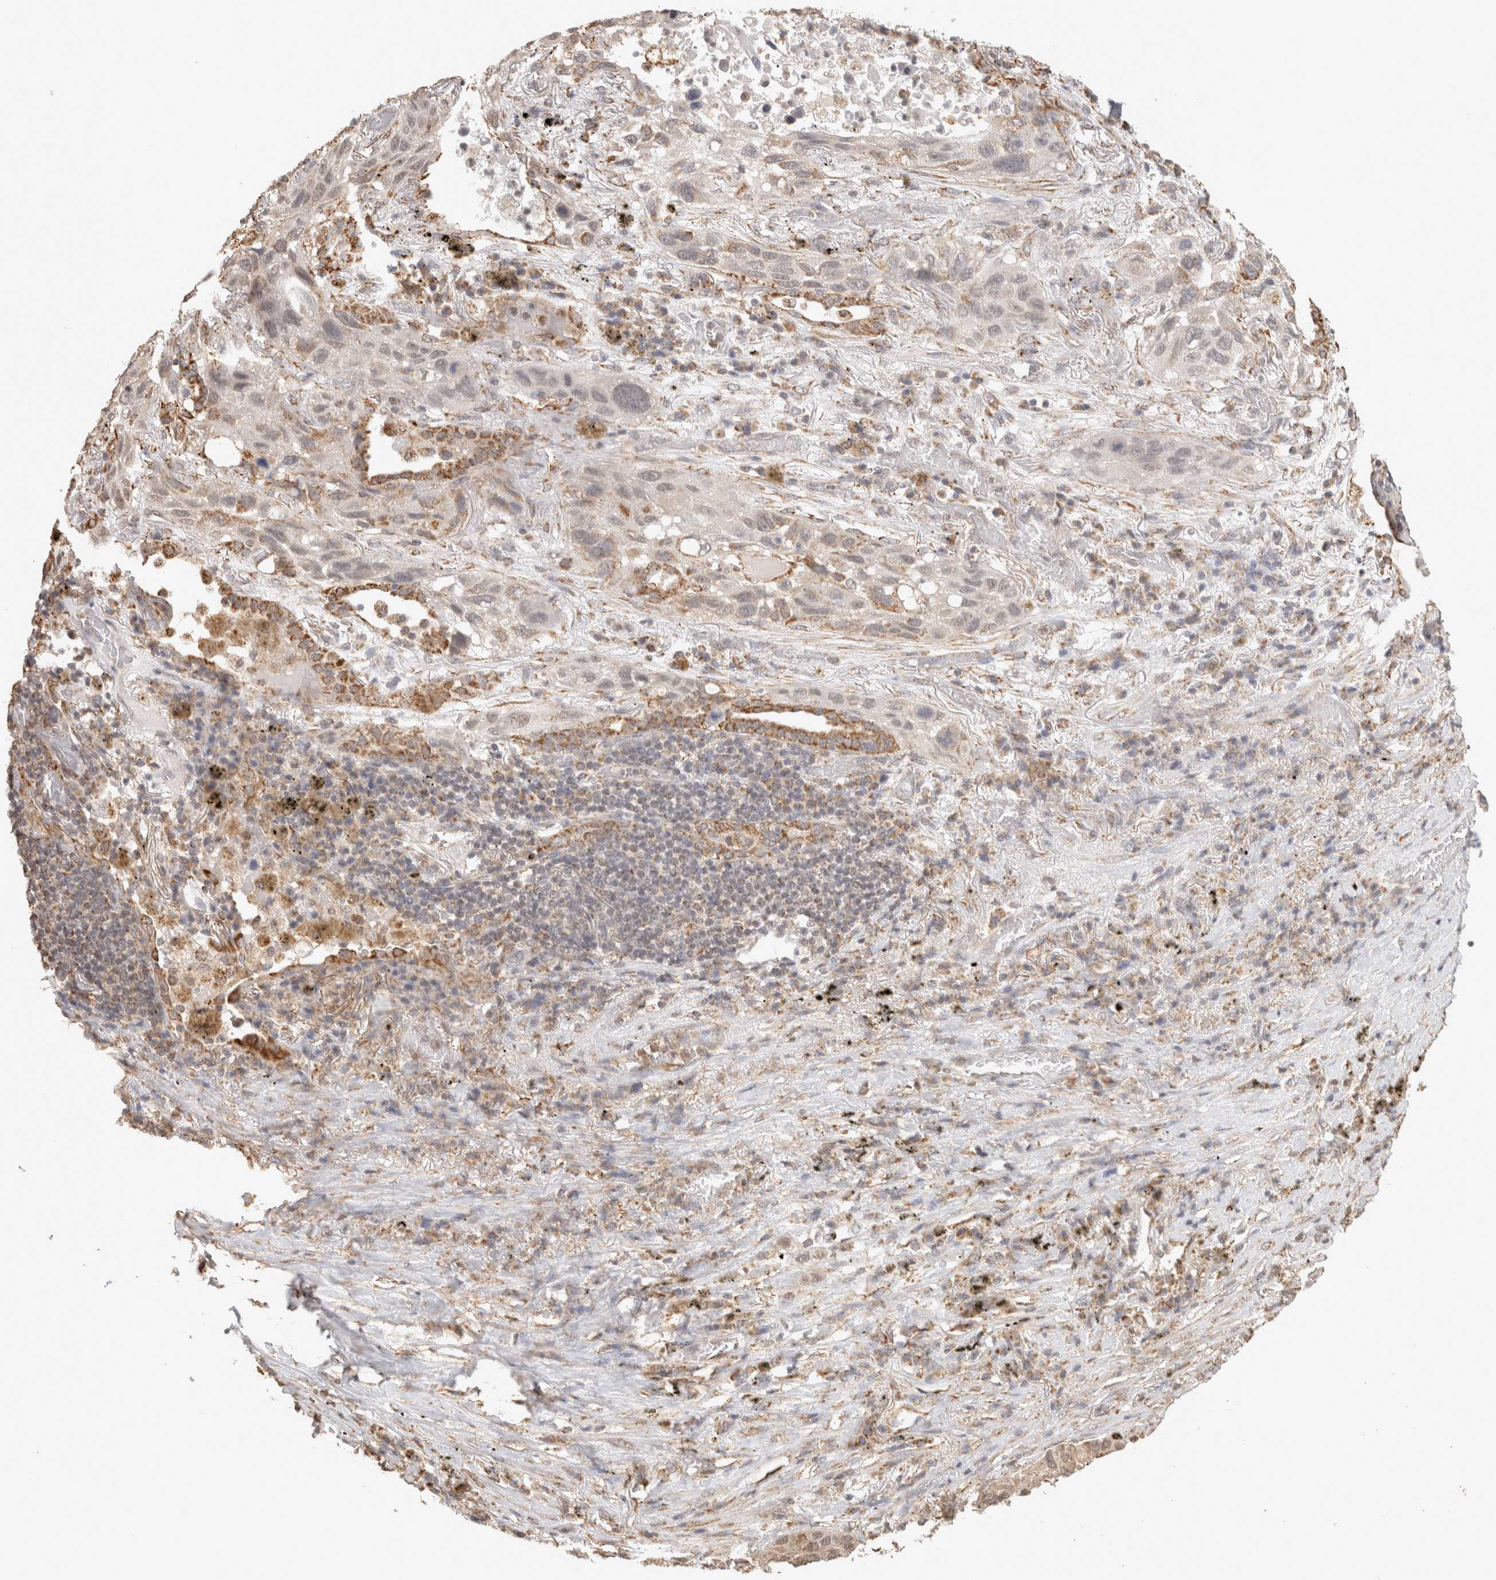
{"staining": {"intensity": "weak", "quantity": ">75%", "location": "cytoplasmic/membranous"}, "tissue": "lung cancer", "cell_type": "Tumor cells", "image_type": "cancer", "snomed": [{"axis": "morphology", "description": "Squamous cell carcinoma, NOS"}, {"axis": "topography", "description": "Lung"}], "caption": "Lung cancer stained with a brown dye displays weak cytoplasmic/membranous positive positivity in approximately >75% of tumor cells.", "gene": "BNIP3L", "patient": {"sex": "male", "age": 57}}